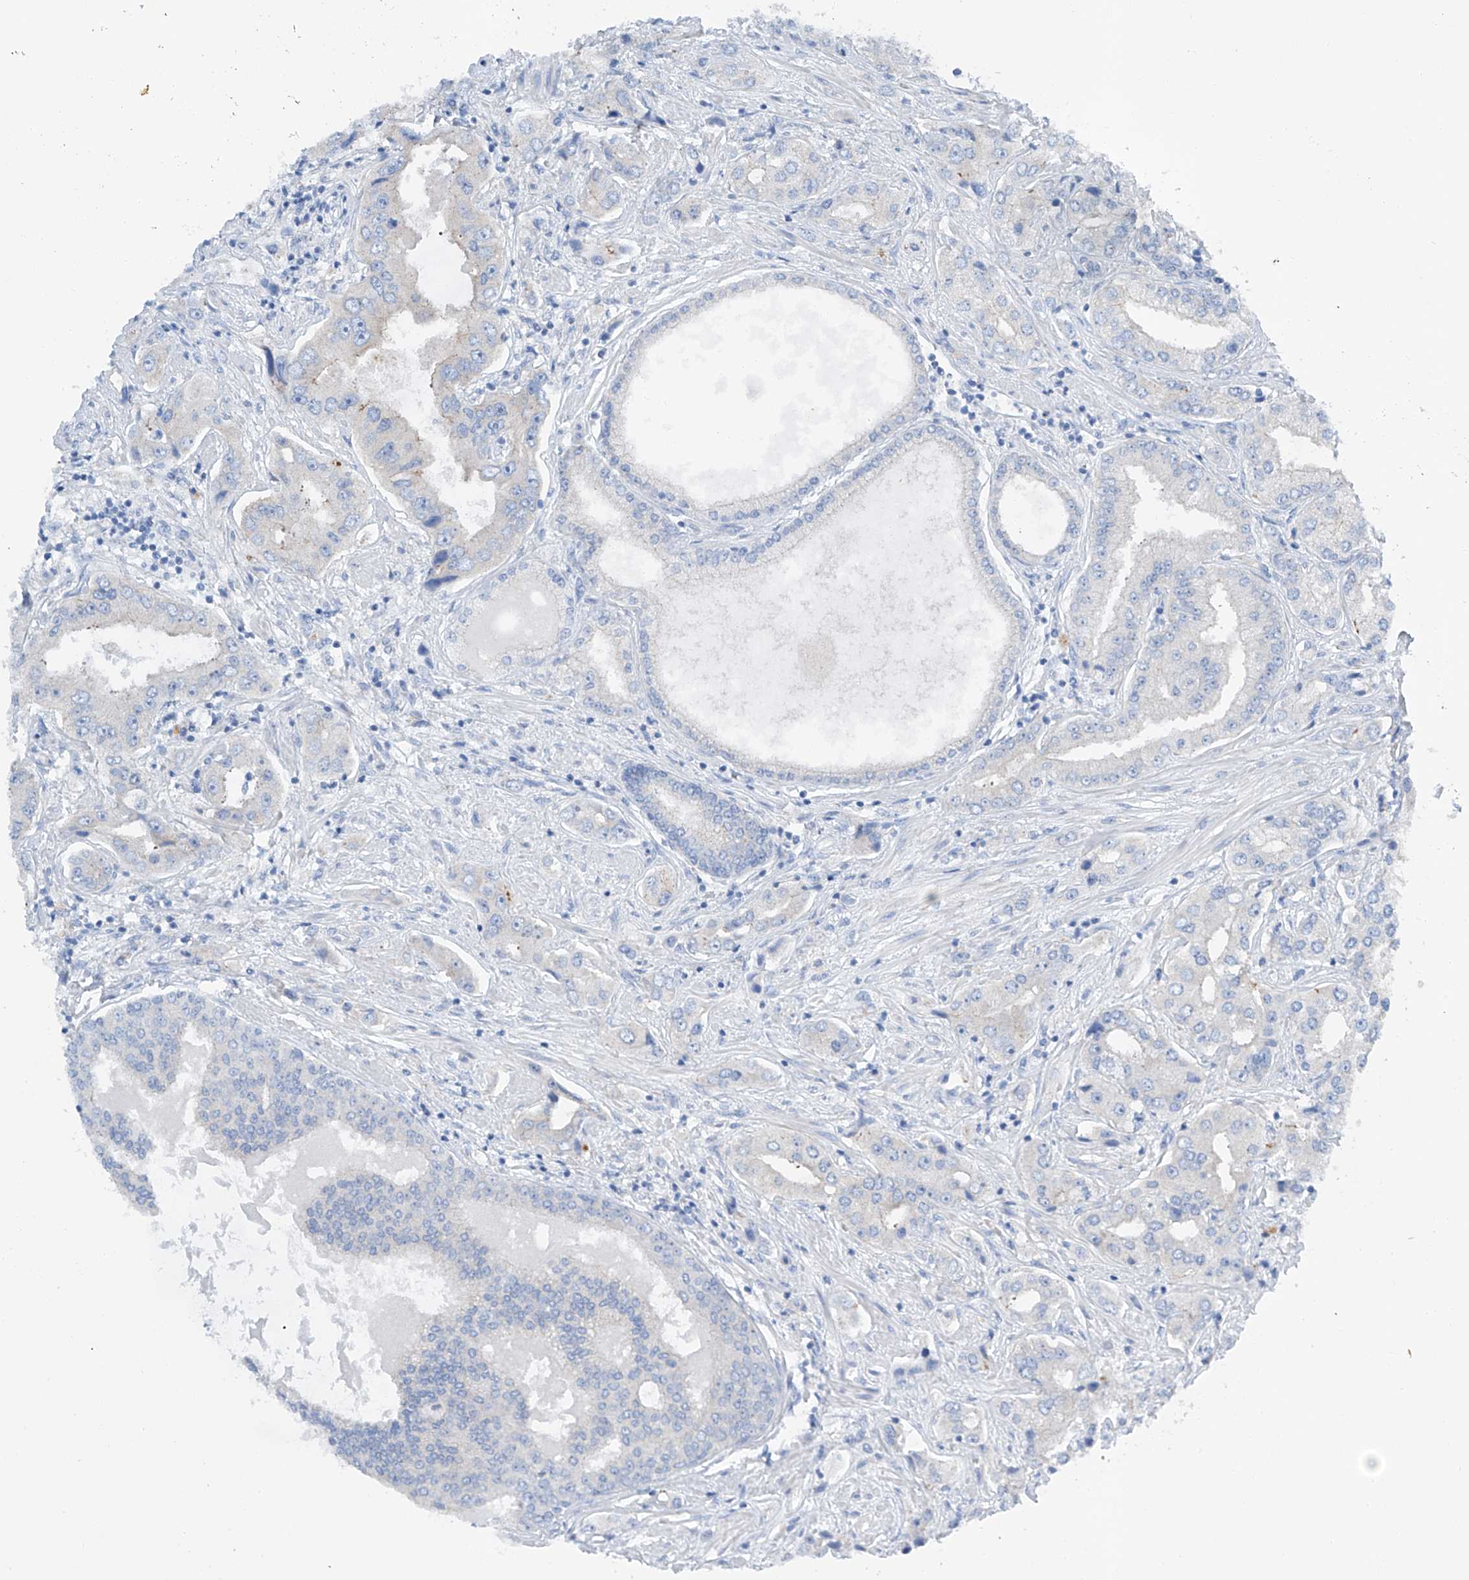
{"staining": {"intensity": "negative", "quantity": "none", "location": "none"}, "tissue": "prostate cancer", "cell_type": "Tumor cells", "image_type": "cancer", "snomed": [{"axis": "morphology", "description": "Adenocarcinoma, High grade"}, {"axis": "topography", "description": "Prostate"}], "caption": "Tumor cells show no significant positivity in prostate adenocarcinoma (high-grade). Brightfield microscopy of immunohistochemistry stained with DAB (brown) and hematoxylin (blue), captured at high magnification.", "gene": "MAGI1", "patient": {"sex": "male", "age": 66}}